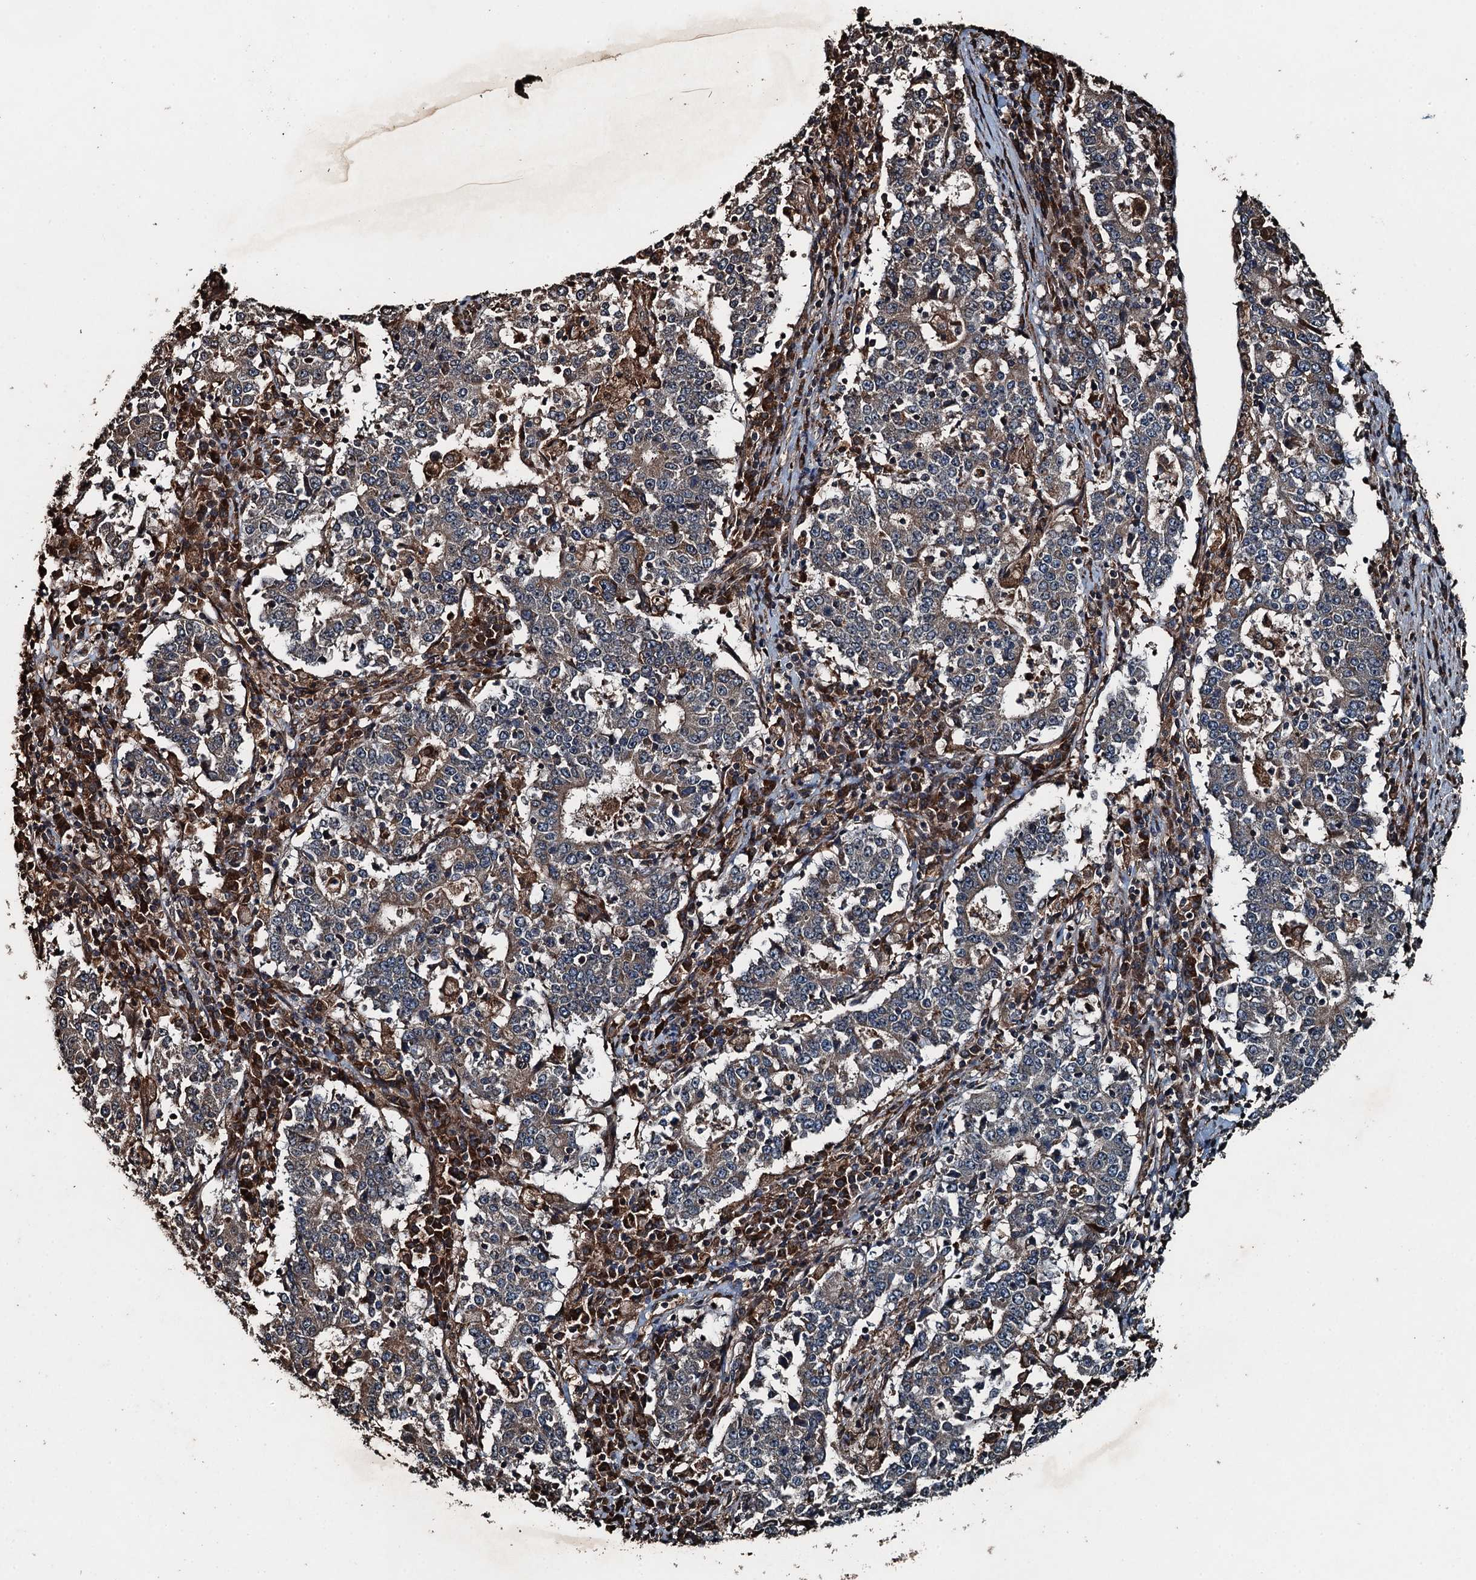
{"staining": {"intensity": "negative", "quantity": "none", "location": "none"}, "tissue": "stomach cancer", "cell_type": "Tumor cells", "image_type": "cancer", "snomed": [{"axis": "morphology", "description": "Adenocarcinoma, NOS"}, {"axis": "topography", "description": "Stomach"}], "caption": "Protein analysis of stomach cancer demonstrates no significant expression in tumor cells. (Stains: DAB IHC with hematoxylin counter stain, Microscopy: brightfield microscopy at high magnification).", "gene": "TCTN1", "patient": {"sex": "male", "age": 59}}